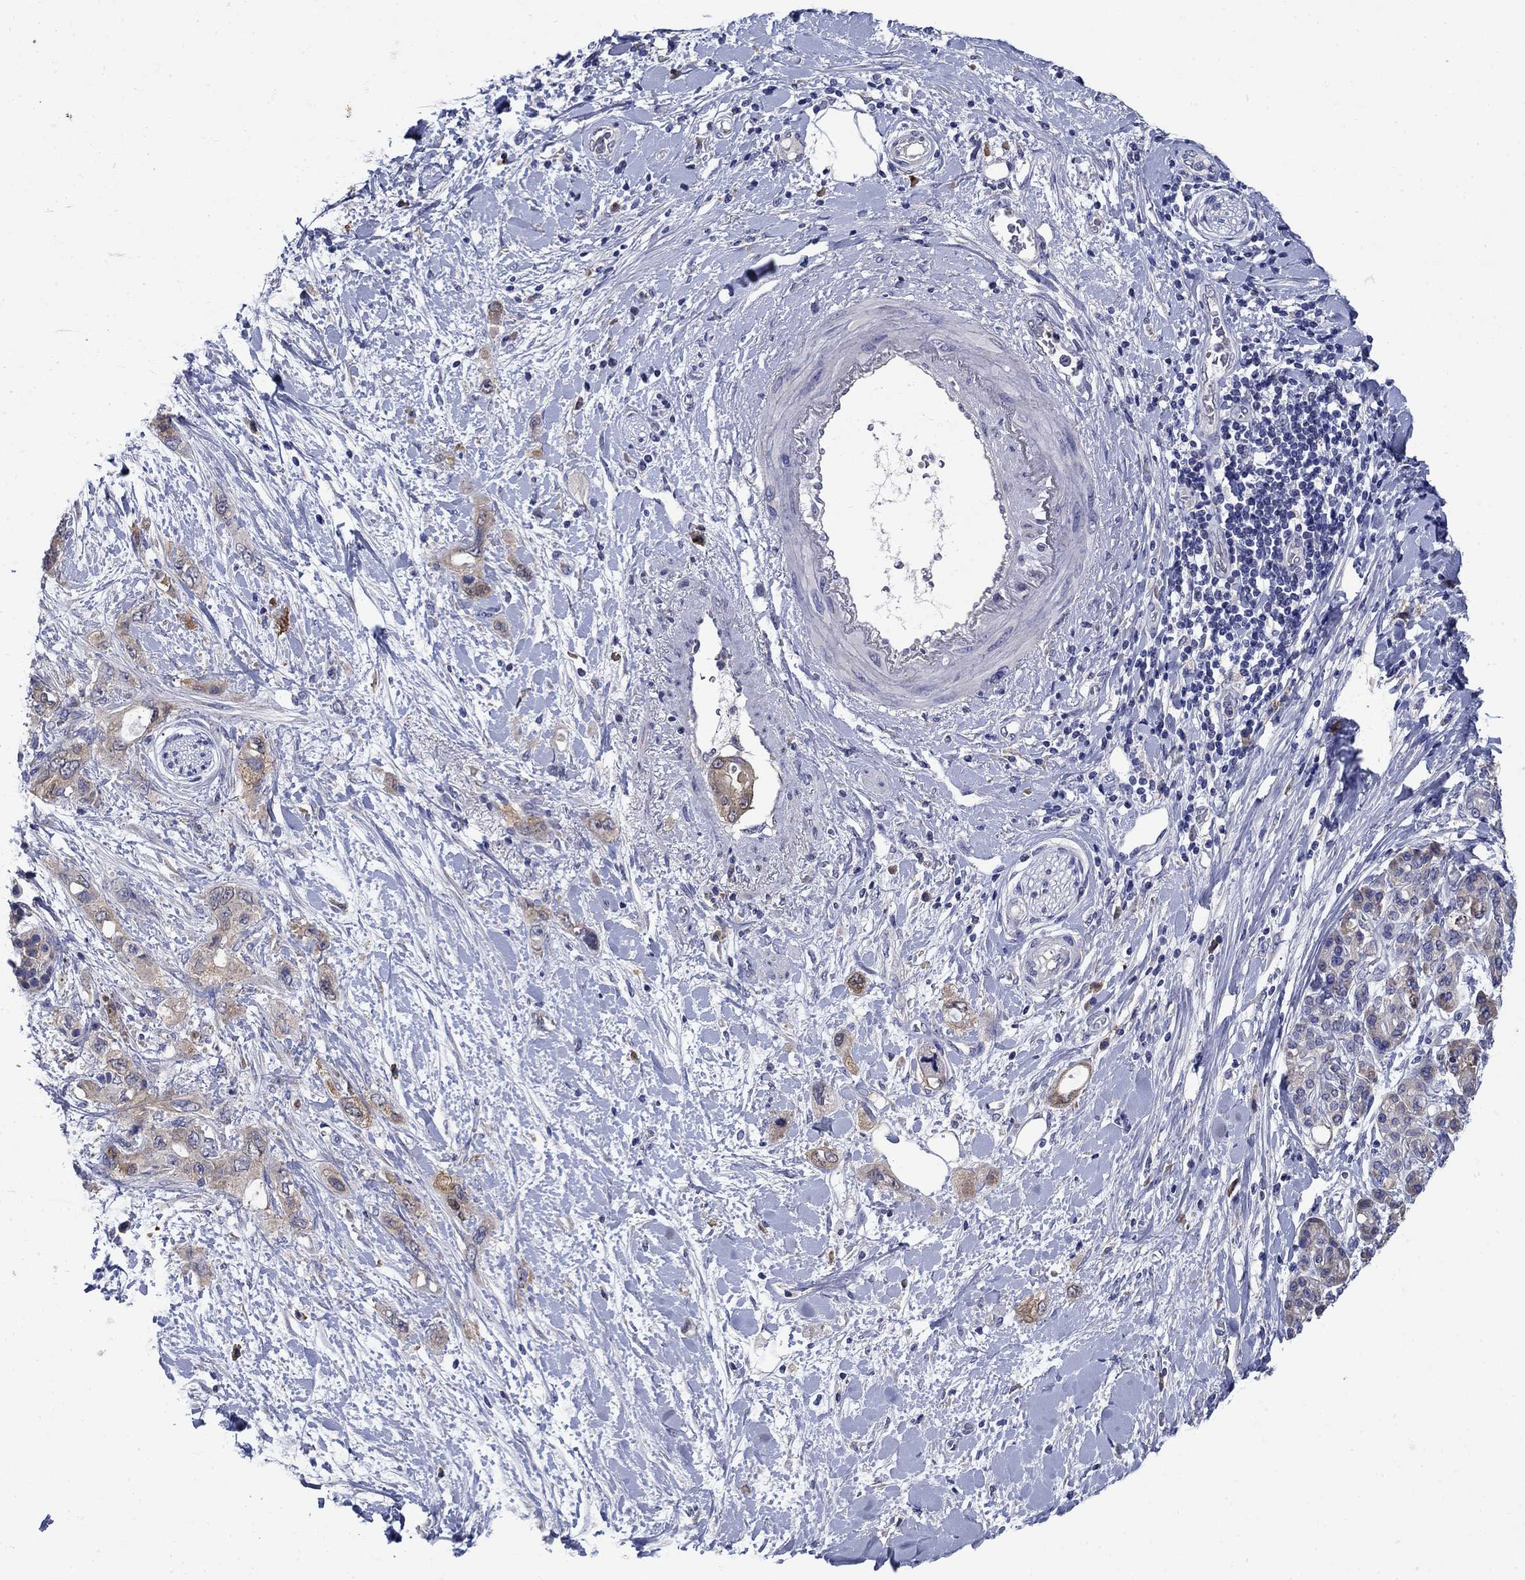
{"staining": {"intensity": "moderate", "quantity": "25%-75%", "location": "cytoplasmic/membranous"}, "tissue": "pancreatic cancer", "cell_type": "Tumor cells", "image_type": "cancer", "snomed": [{"axis": "morphology", "description": "Adenocarcinoma, NOS"}, {"axis": "topography", "description": "Pancreas"}], "caption": "Immunohistochemical staining of adenocarcinoma (pancreatic) demonstrates medium levels of moderate cytoplasmic/membranous positivity in approximately 25%-75% of tumor cells.", "gene": "SULT2B1", "patient": {"sex": "female", "age": 56}}